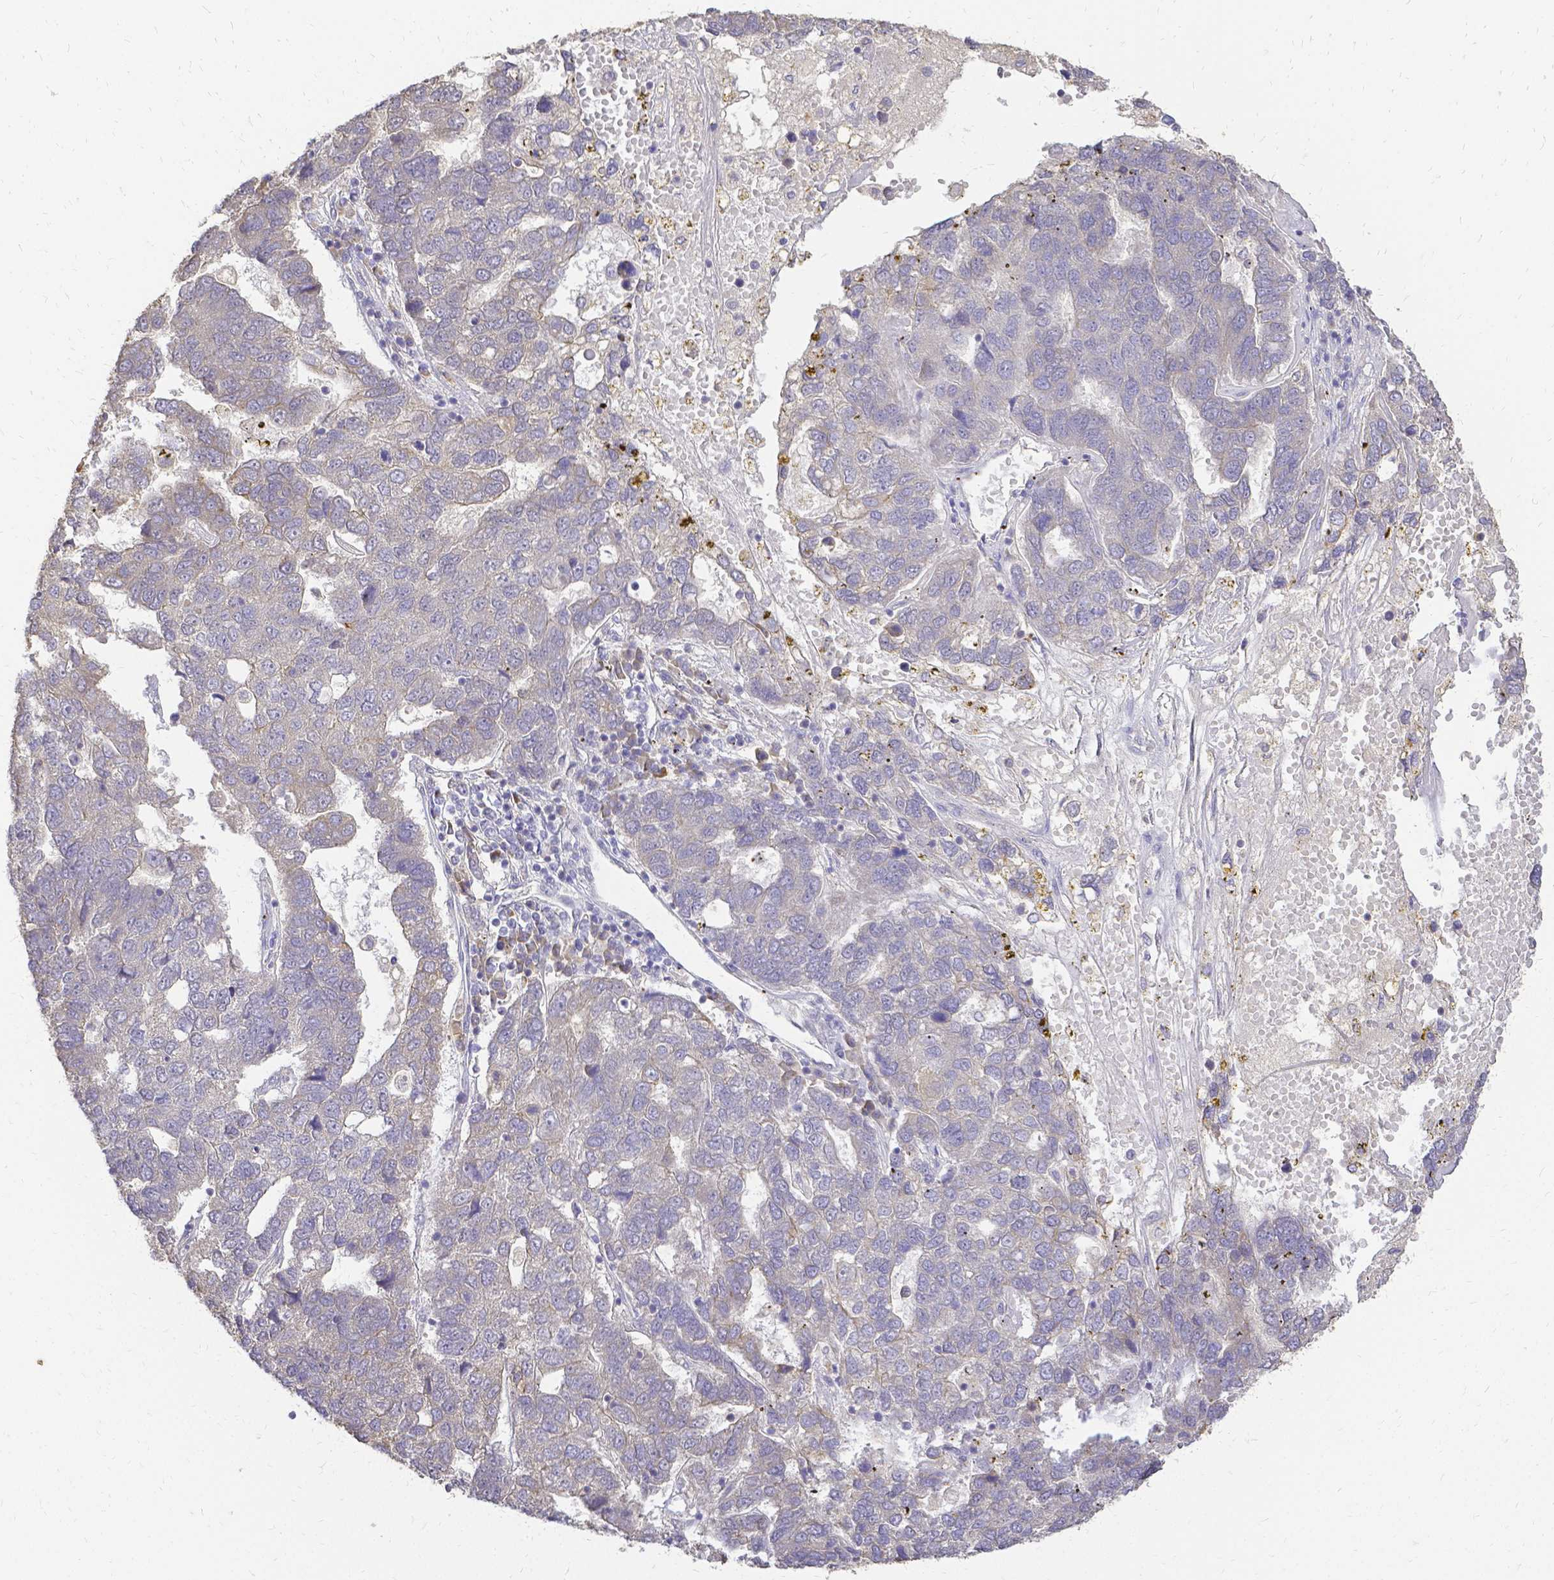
{"staining": {"intensity": "negative", "quantity": "none", "location": "none"}, "tissue": "pancreatic cancer", "cell_type": "Tumor cells", "image_type": "cancer", "snomed": [{"axis": "morphology", "description": "Adenocarcinoma, NOS"}, {"axis": "topography", "description": "Pancreas"}], "caption": "A high-resolution photomicrograph shows immunohistochemistry (IHC) staining of adenocarcinoma (pancreatic), which exhibits no significant staining in tumor cells.", "gene": "CIB1", "patient": {"sex": "female", "age": 61}}